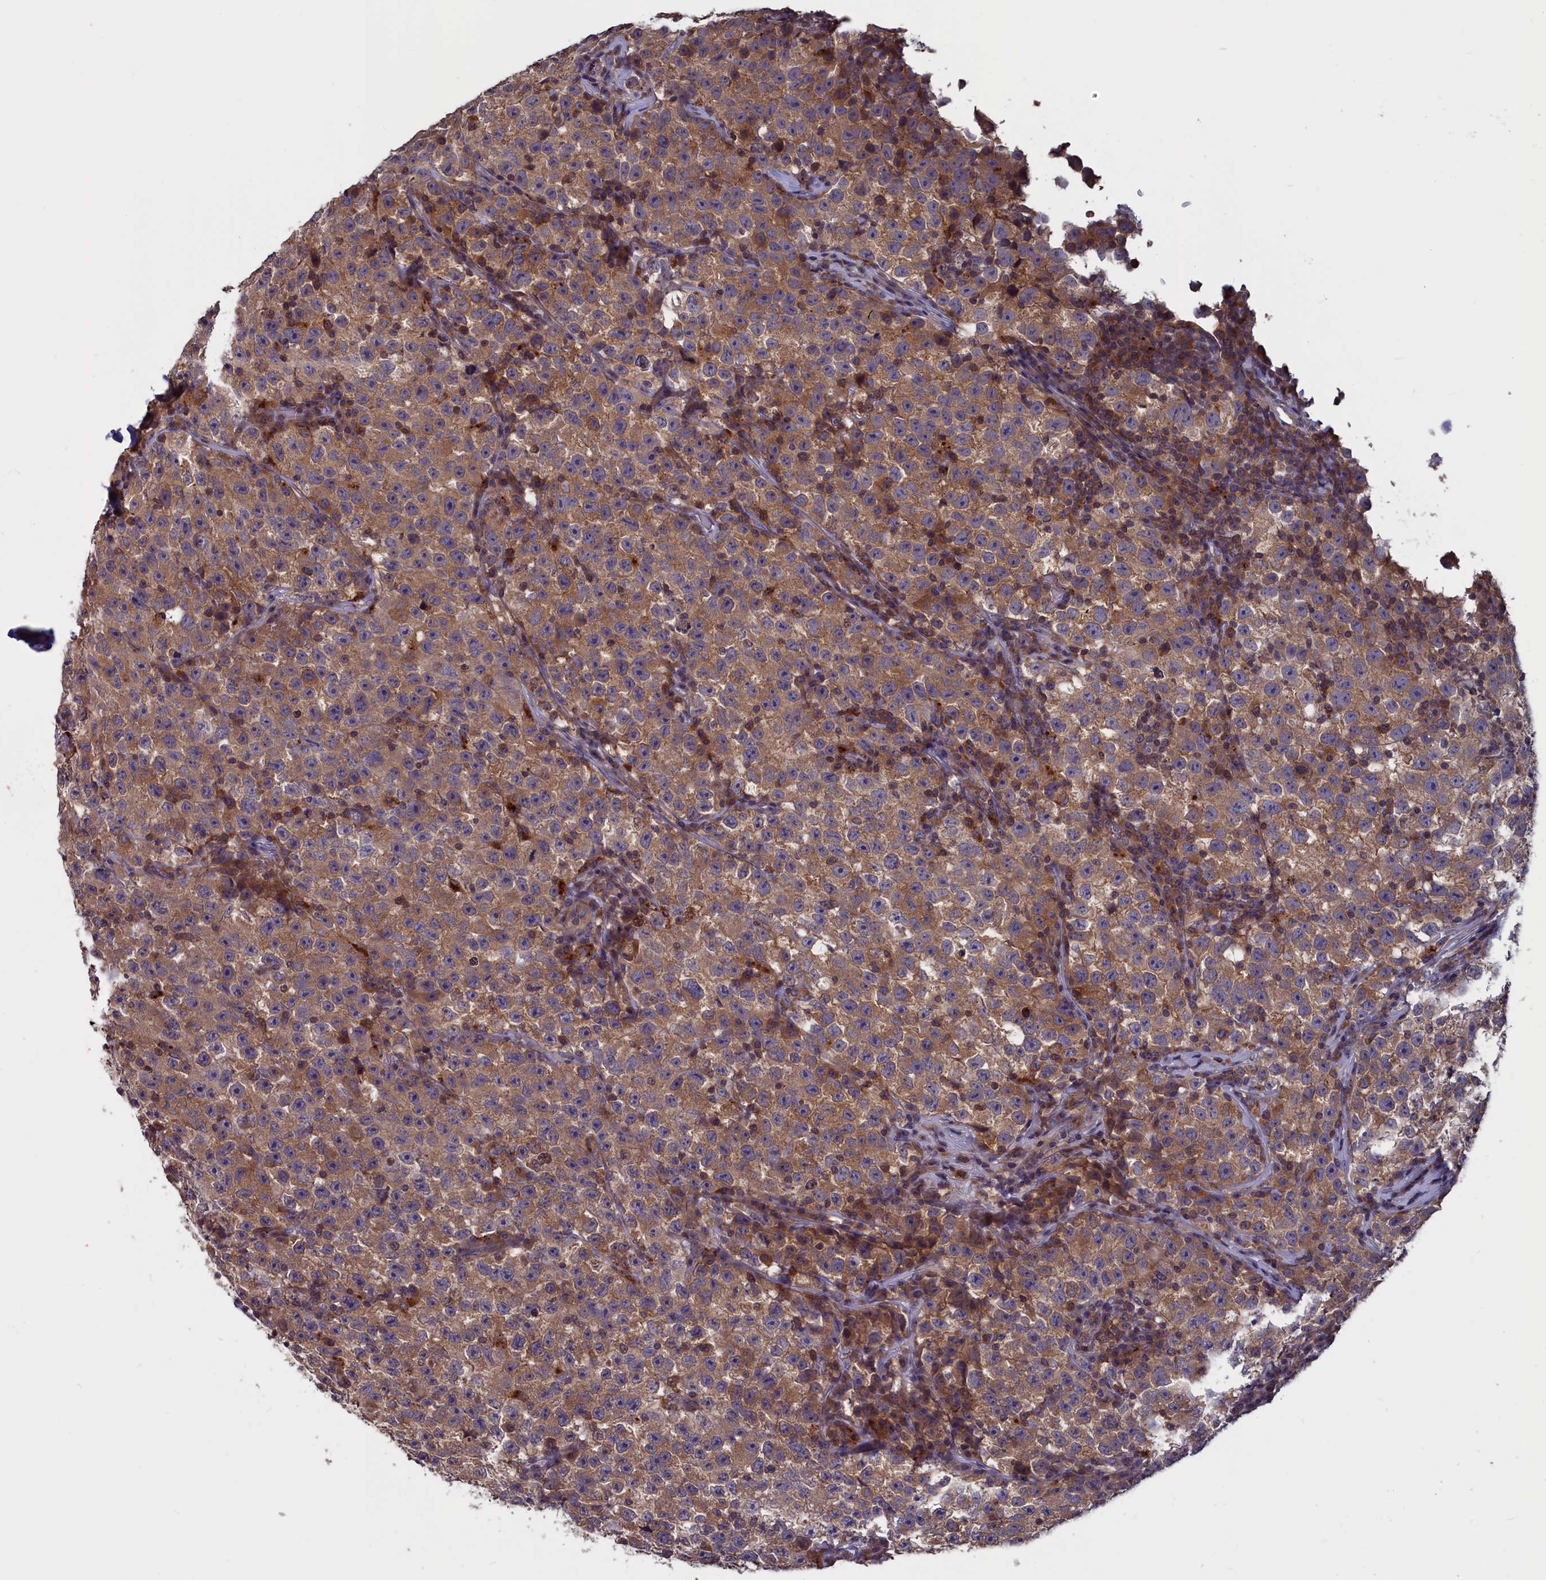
{"staining": {"intensity": "moderate", "quantity": ">75%", "location": "cytoplasmic/membranous"}, "tissue": "testis cancer", "cell_type": "Tumor cells", "image_type": "cancer", "snomed": [{"axis": "morphology", "description": "Seminoma, NOS"}, {"axis": "topography", "description": "Testis"}], "caption": "This is an image of IHC staining of seminoma (testis), which shows moderate staining in the cytoplasmic/membranous of tumor cells.", "gene": "CACTIN", "patient": {"sex": "male", "age": 22}}